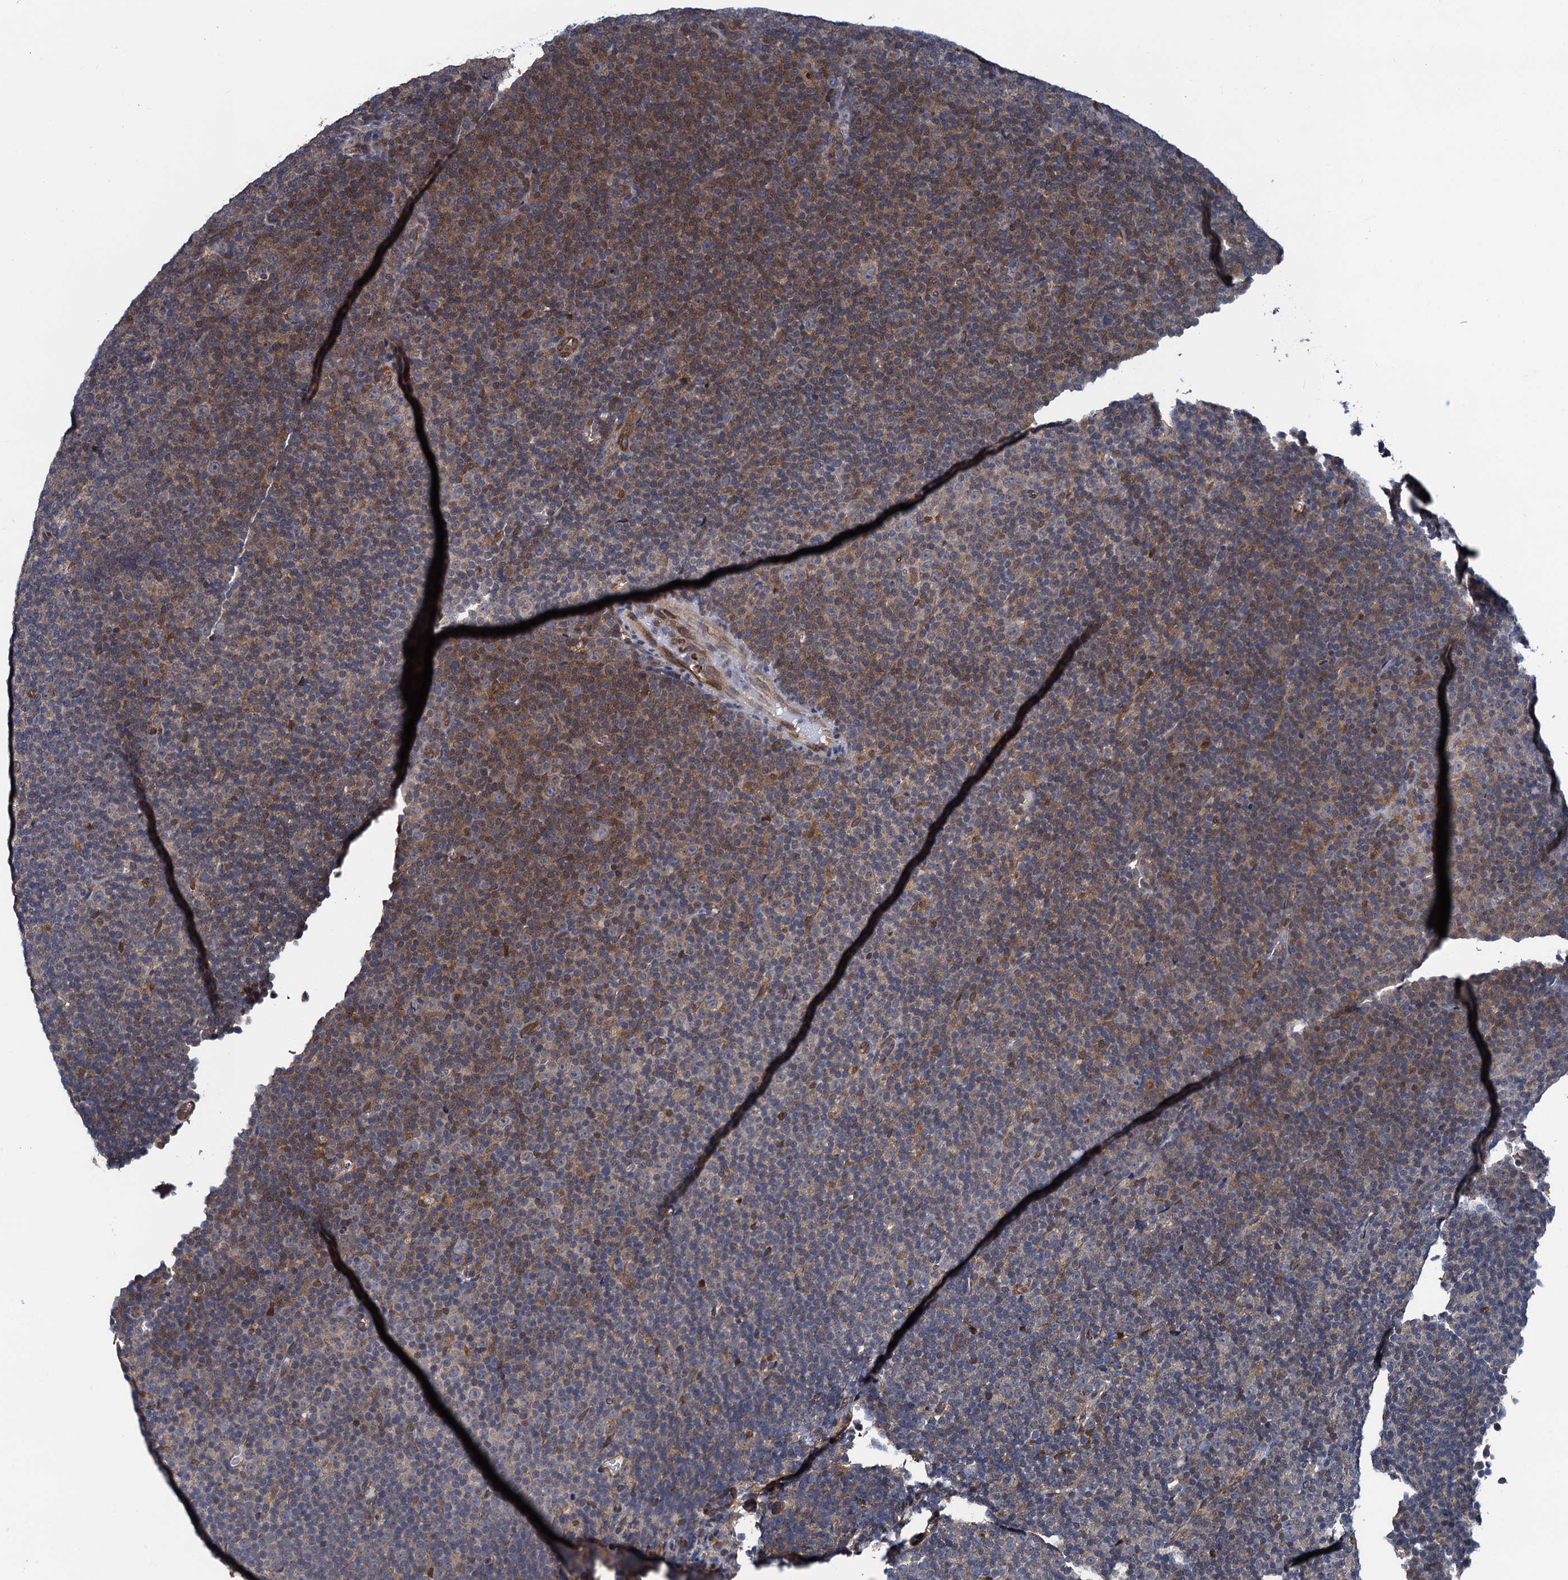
{"staining": {"intensity": "moderate", "quantity": "<25%", "location": "cytoplasmic/membranous"}, "tissue": "lymphoma", "cell_type": "Tumor cells", "image_type": "cancer", "snomed": [{"axis": "morphology", "description": "Malignant lymphoma, non-Hodgkin's type, Low grade"}, {"axis": "topography", "description": "Lymph node"}], "caption": "Low-grade malignant lymphoma, non-Hodgkin's type tissue demonstrates moderate cytoplasmic/membranous positivity in approximately <25% of tumor cells, visualized by immunohistochemistry. (Stains: DAB (3,3'-diaminobenzidine) in brown, nuclei in blue, Microscopy: brightfield microscopy at high magnification).", "gene": "RNF125", "patient": {"sex": "female", "age": 67}}